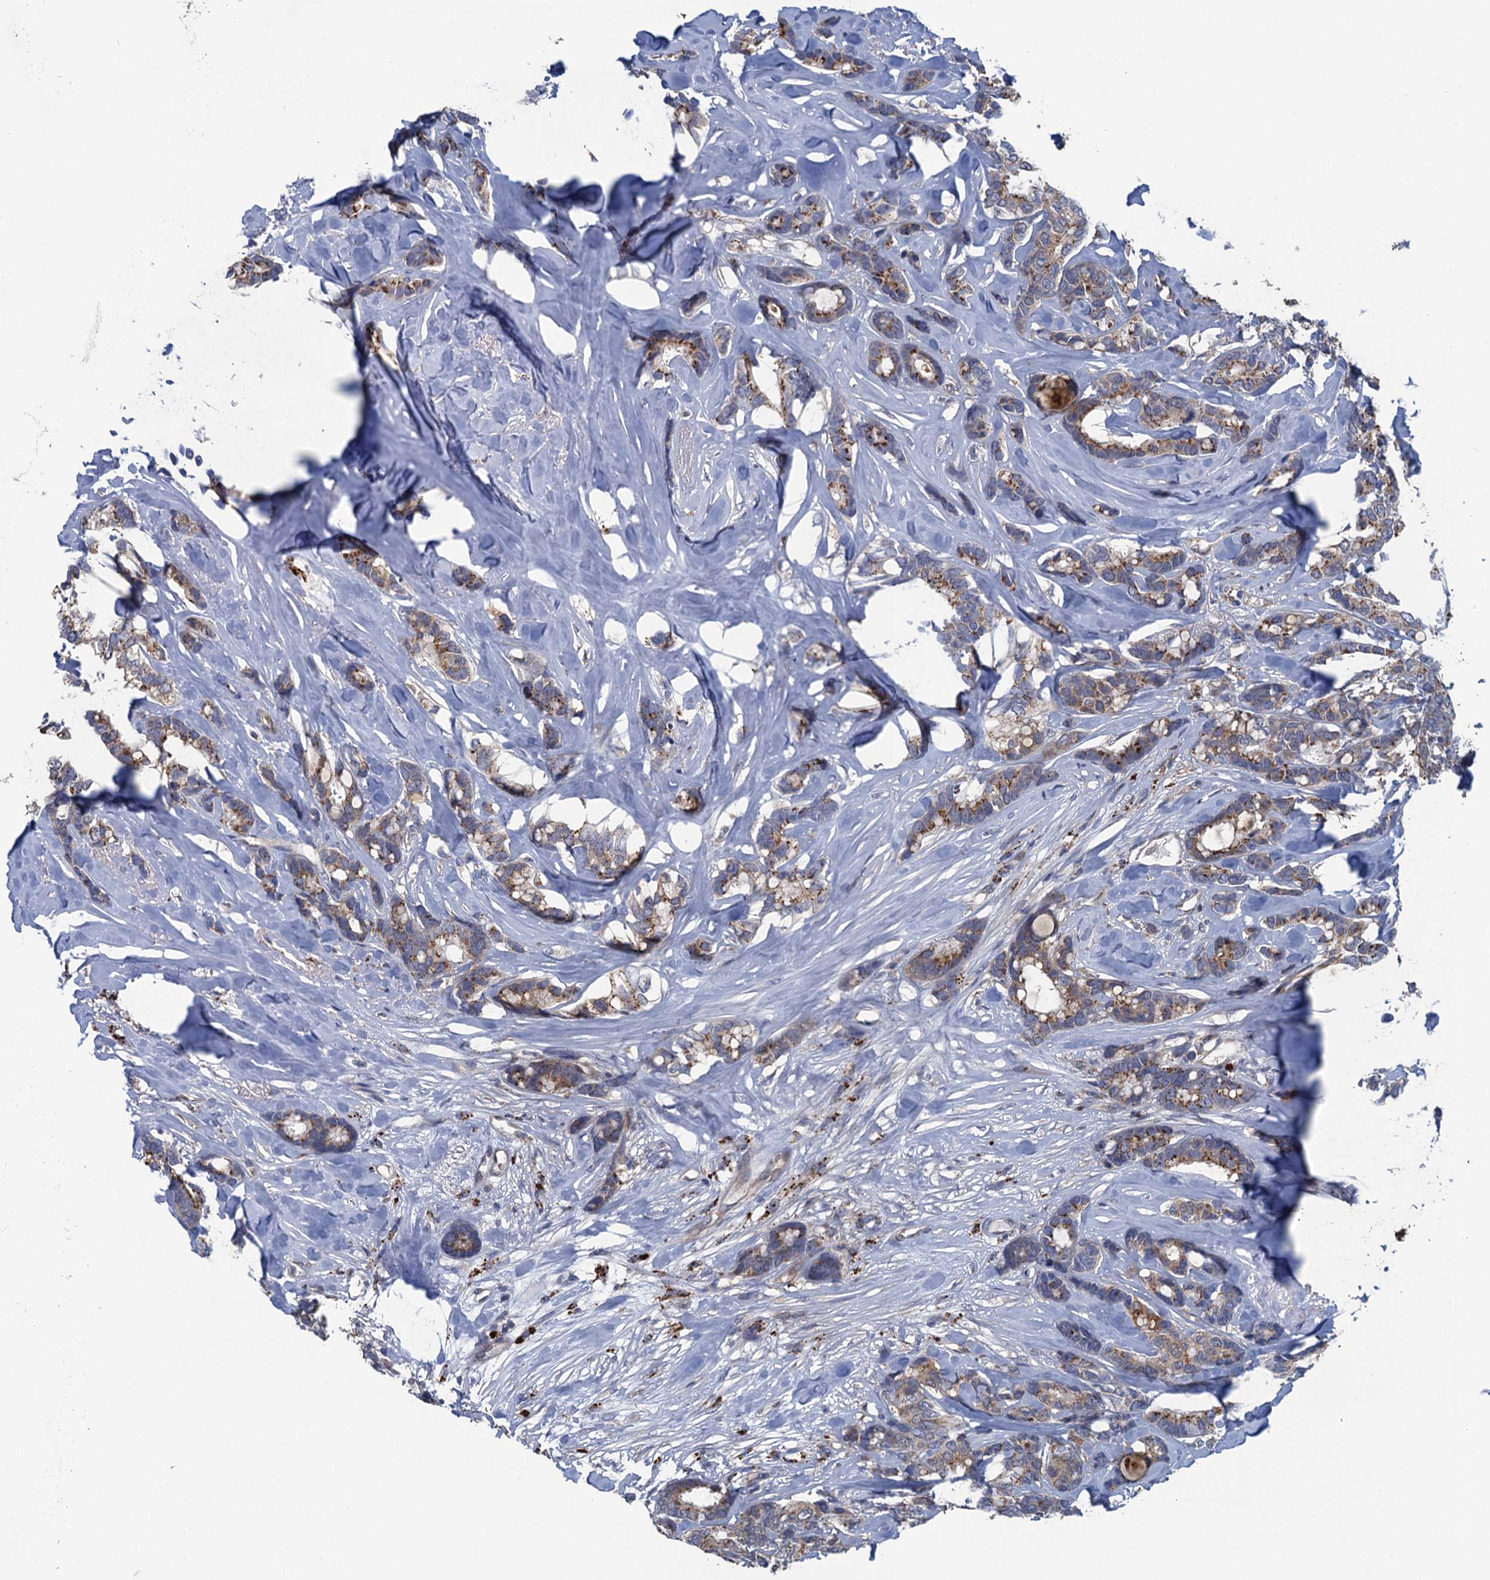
{"staining": {"intensity": "moderate", "quantity": "25%-75%", "location": "cytoplasmic/membranous"}, "tissue": "breast cancer", "cell_type": "Tumor cells", "image_type": "cancer", "snomed": [{"axis": "morphology", "description": "Duct carcinoma"}, {"axis": "topography", "description": "Breast"}], "caption": "Immunohistochemistry (IHC) photomicrograph of breast cancer stained for a protein (brown), which reveals medium levels of moderate cytoplasmic/membranous expression in approximately 25%-75% of tumor cells.", "gene": "KBTBD8", "patient": {"sex": "female", "age": 87}}